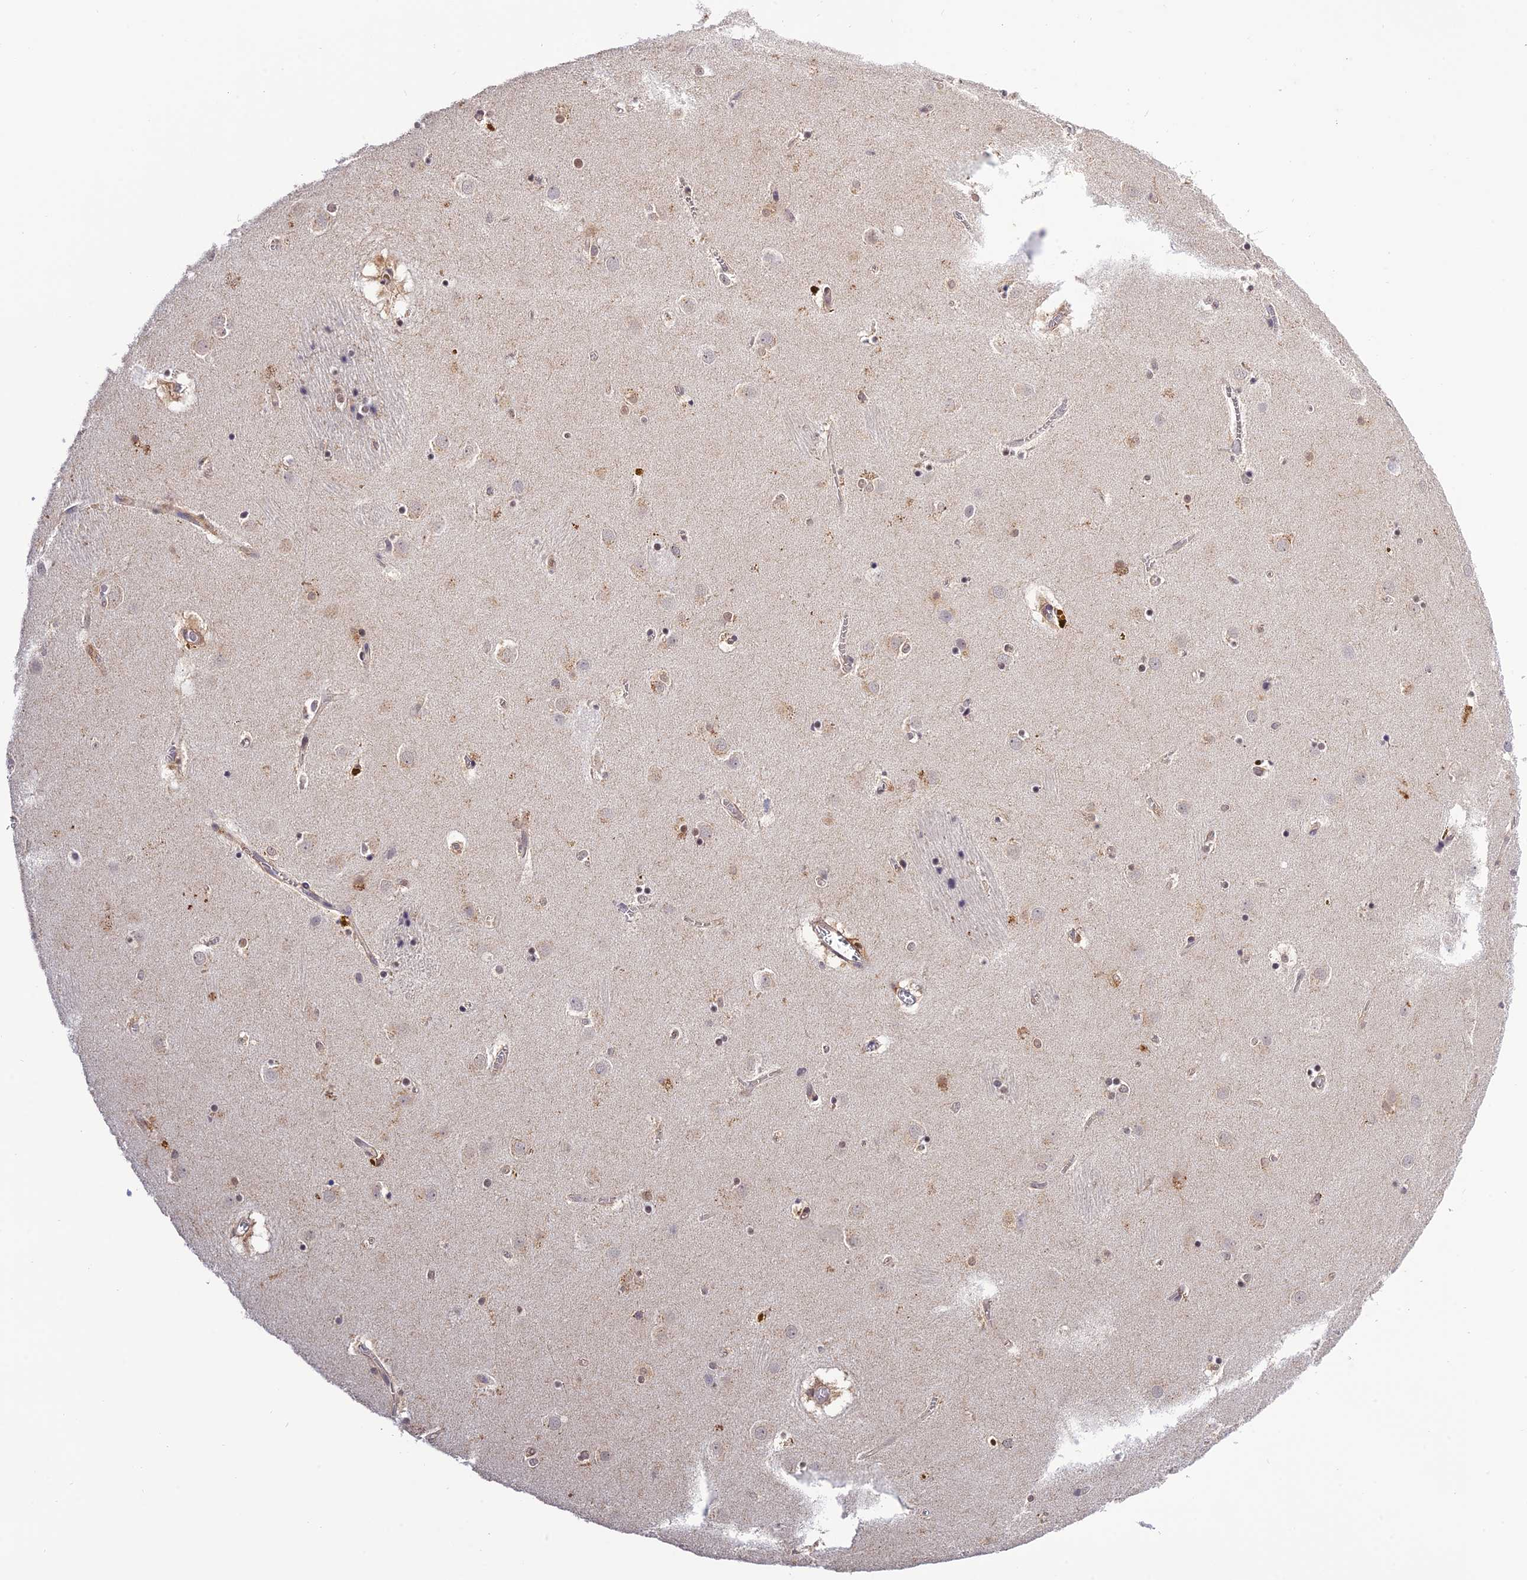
{"staining": {"intensity": "negative", "quantity": "none", "location": "none"}, "tissue": "caudate", "cell_type": "Glial cells", "image_type": "normal", "snomed": [{"axis": "morphology", "description": "Normal tissue, NOS"}, {"axis": "topography", "description": "Lateral ventricle wall"}], "caption": "The photomicrograph exhibits no staining of glial cells in benign caudate.", "gene": "MNS1", "patient": {"sex": "male", "age": 70}}